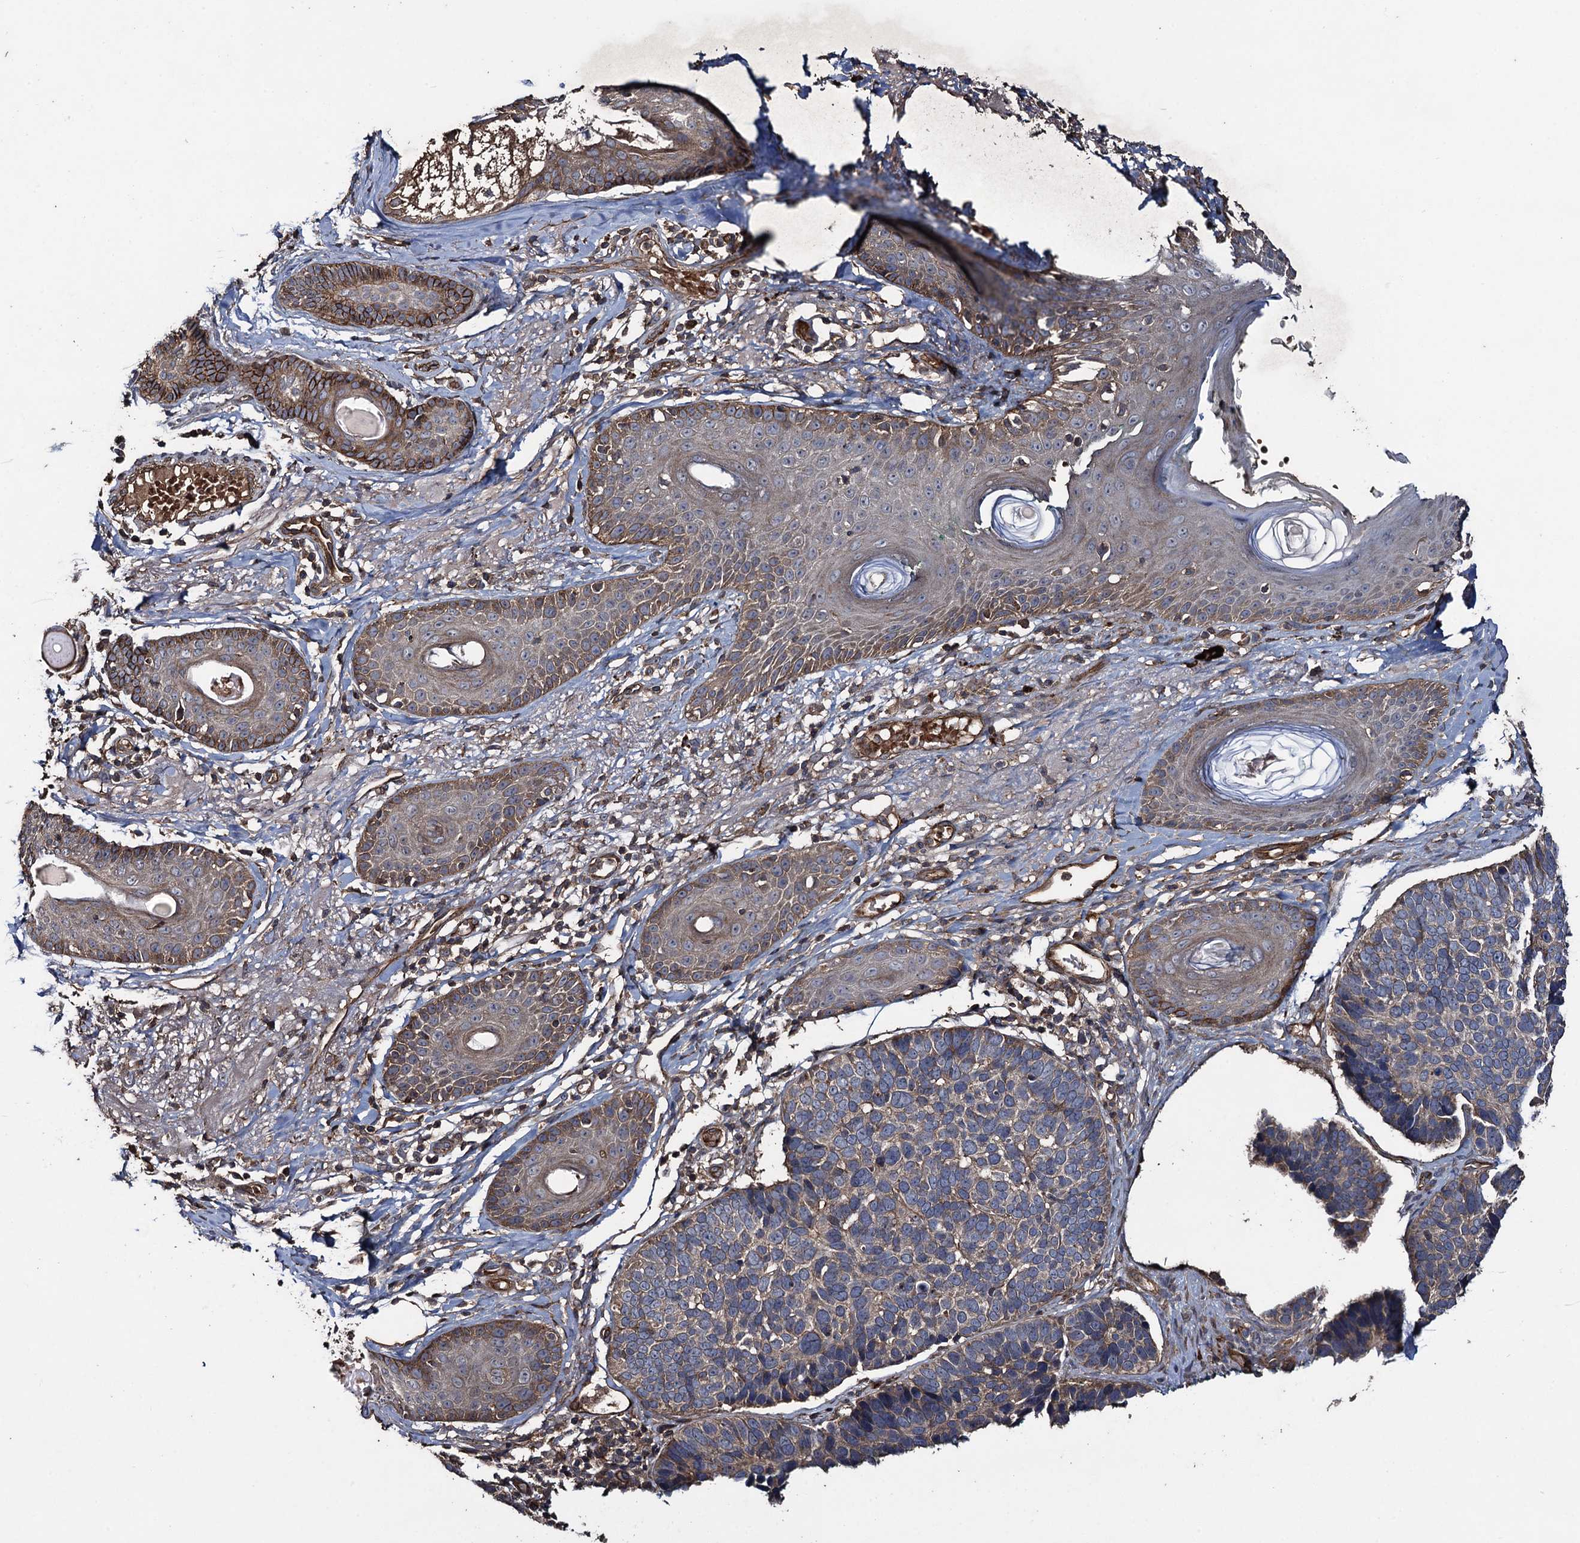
{"staining": {"intensity": "weak", "quantity": "<25%", "location": "cytoplasmic/membranous"}, "tissue": "skin cancer", "cell_type": "Tumor cells", "image_type": "cancer", "snomed": [{"axis": "morphology", "description": "Basal cell carcinoma"}, {"axis": "topography", "description": "Skin"}], "caption": "Human skin cancer stained for a protein using immunohistochemistry displays no staining in tumor cells.", "gene": "TXNDC11", "patient": {"sex": "male", "age": 62}}